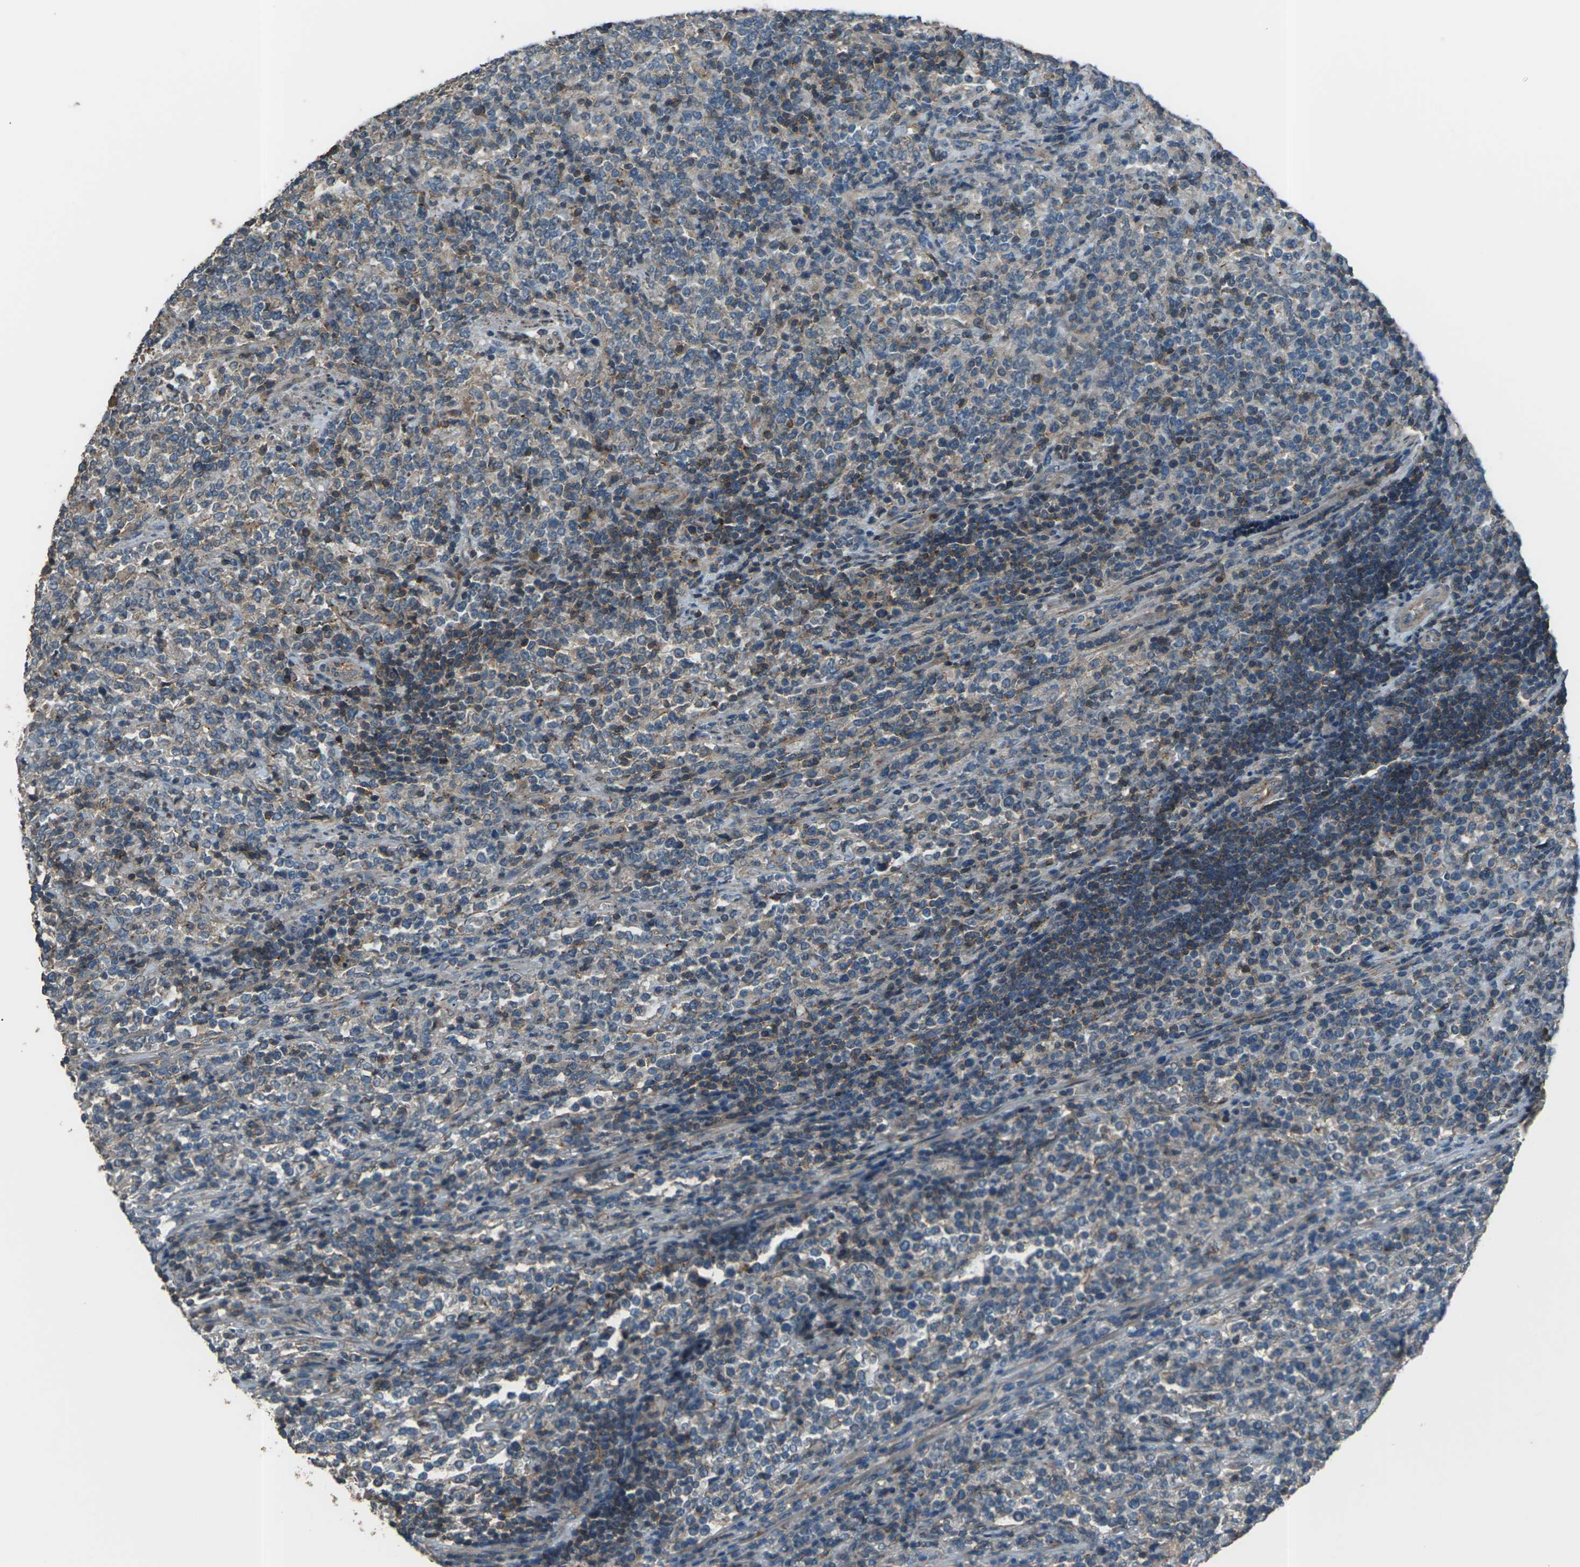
{"staining": {"intensity": "weak", "quantity": ">75%", "location": "cytoplasmic/membranous"}, "tissue": "lymphoma", "cell_type": "Tumor cells", "image_type": "cancer", "snomed": [{"axis": "morphology", "description": "Malignant lymphoma, non-Hodgkin's type, High grade"}, {"axis": "topography", "description": "Soft tissue"}], "caption": "About >75% of tumor cells in lymphoma display weak cytoplasmic/membranous protein staining as visualized by brown immunohistochemical staining.", "gene": "CMTM4", "patient": {"sex": "male", "age": 18}}